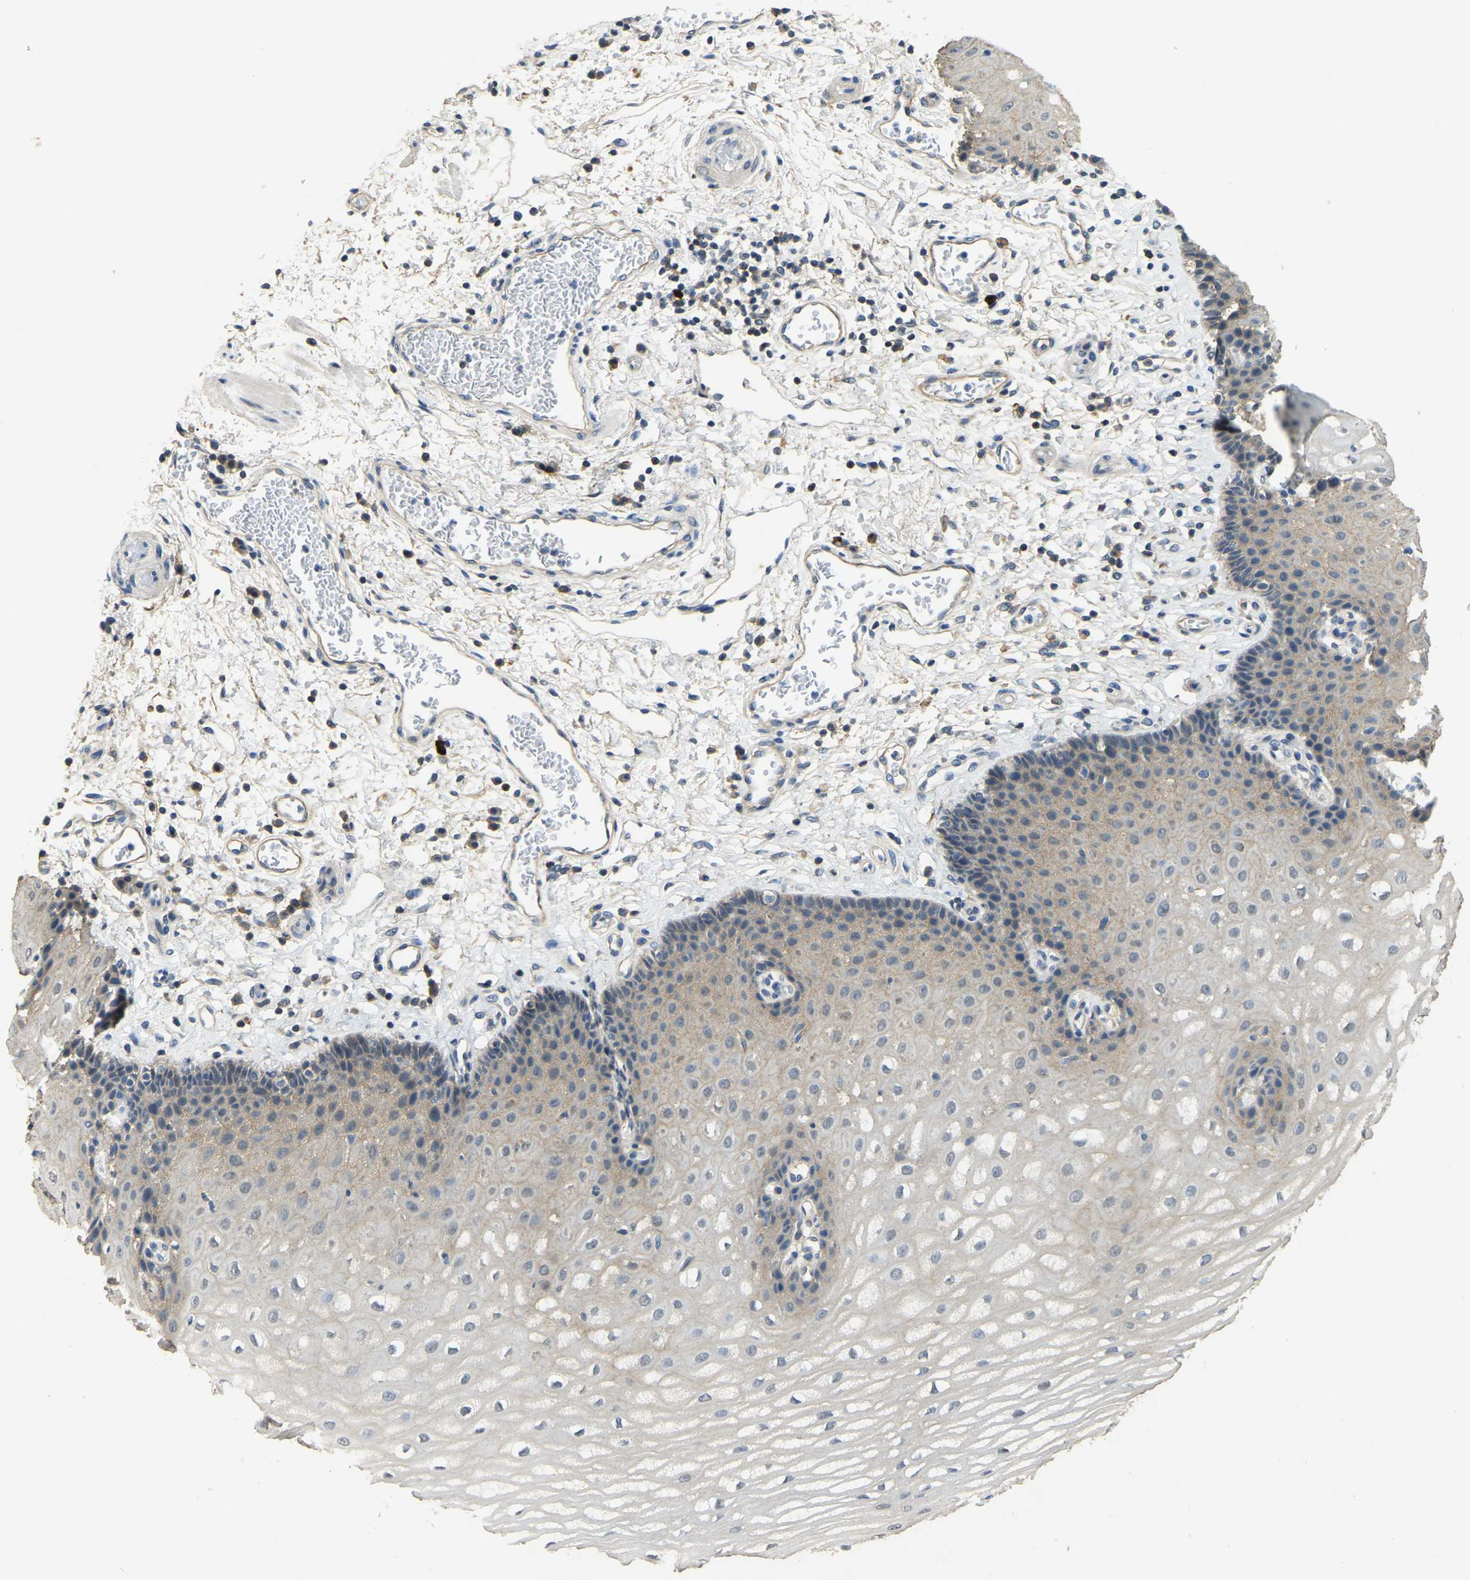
{"staining": {"intensity": "moderate", "quantity": "<25%", "location": "cytoplasmic/membranous"}, "tissue": "esophagus", "cell_type": "Squamous epithelial cells", "image_type": "normal", "snomed": [{"axis": "morphology", "description": "Normal tissue, NOS"}, {"axis": "topography", "description": "Esophagus"}], "caption": "Protein expression by immunohistochemistry displays moderate cytoplasmic/membranous expression in approximately <25% of squamous epithelial cells in normal esophagus.", "gene": "AHNAK", "patient": {"sex": "male", "age": 54}}